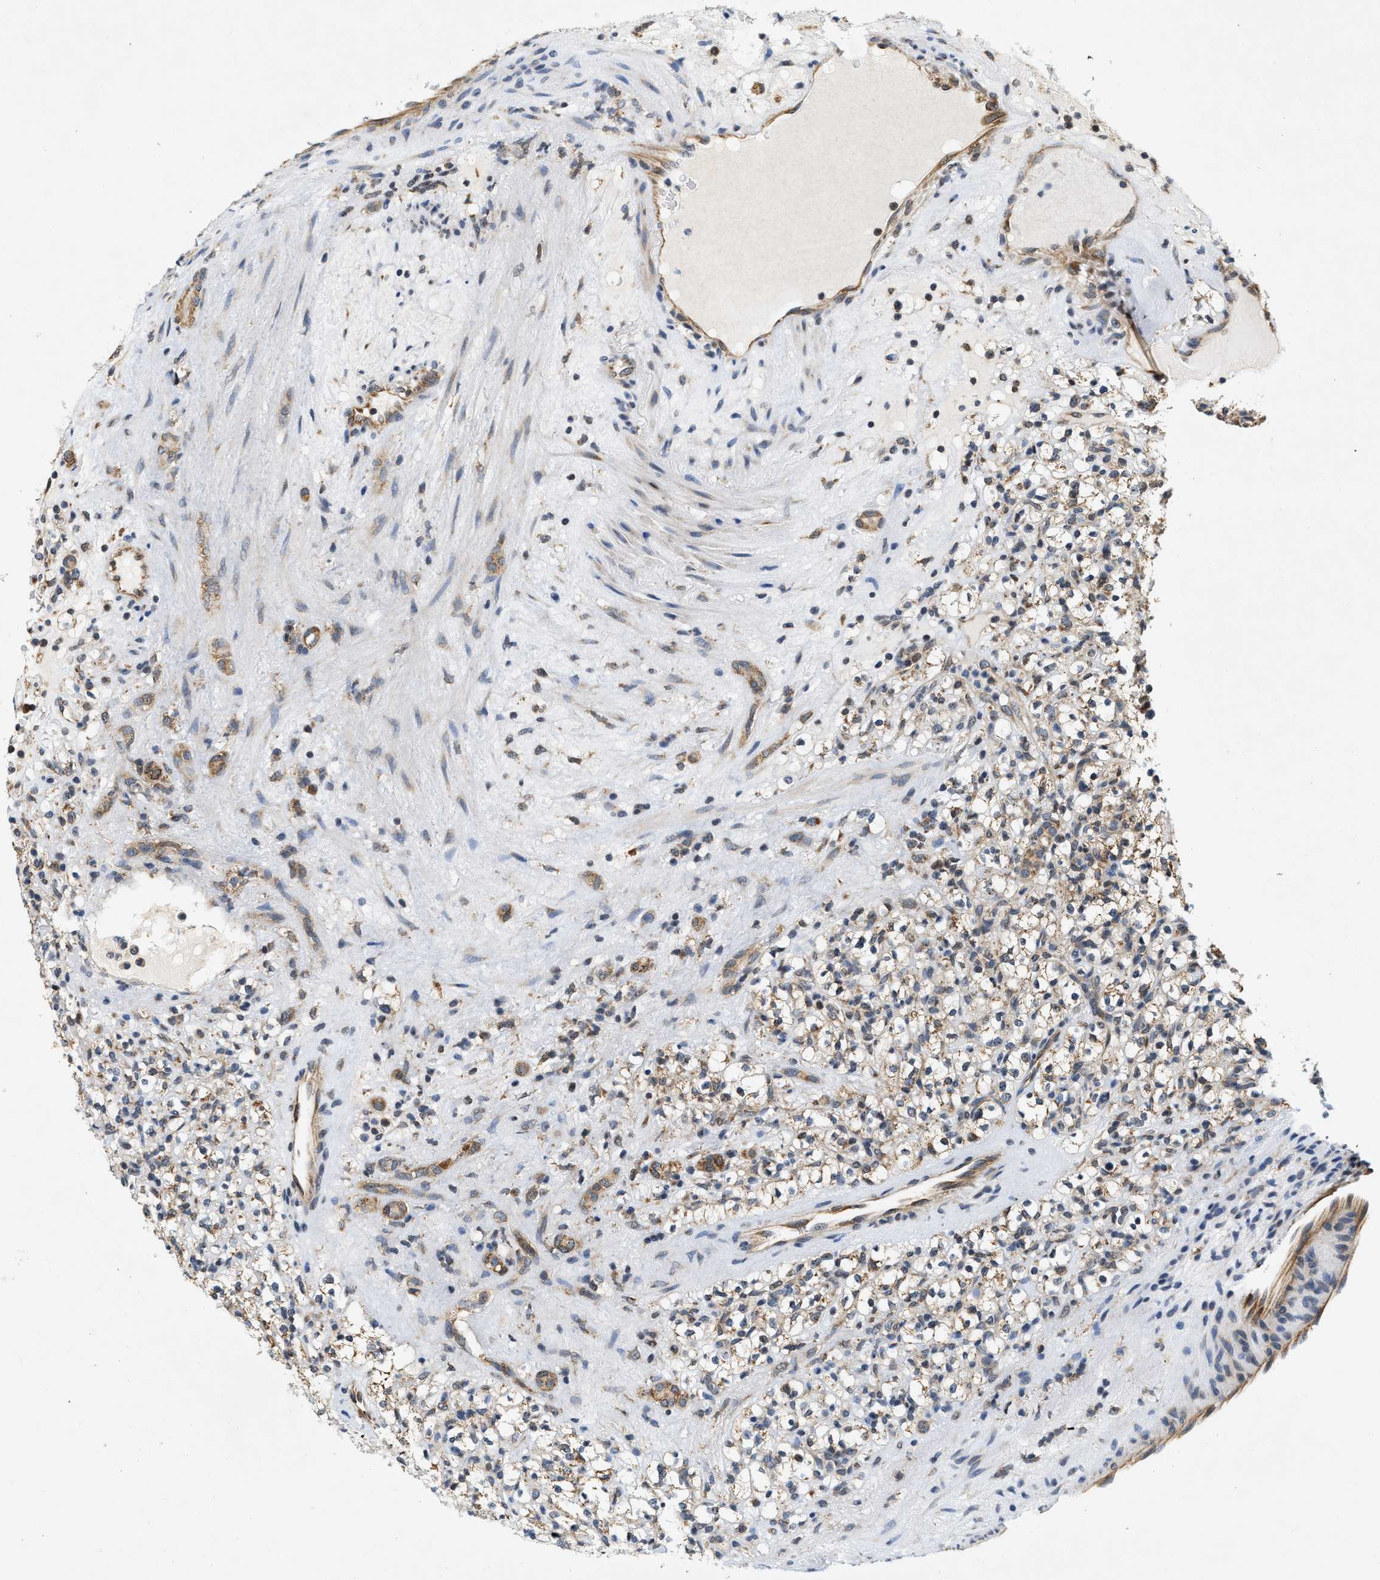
{"staining": {"intensity": "weak", "quantity": ">75%", "location": "cytoplasmic/membranous"}, "tissue": "renal cancer", "cell_type": "Tumor cells", "image_type": "cancer", "snomed": [{"axis": "morphology", "description": "Normal tissue, NOS"}, {"axis": "morphology", "description": "Adenocarcinoma, NOS"}, {"axis": "topography", "description": "Kidney"}], "caption": "There is low levels of weak cytoplasmic/membranous staining in tumor cells of renal adenocarcinoma, as demonstrated by immunohistochemical staining (brown color).", "gene": "GIGYF1", "patient": {"sex": "female", "age": 72}}